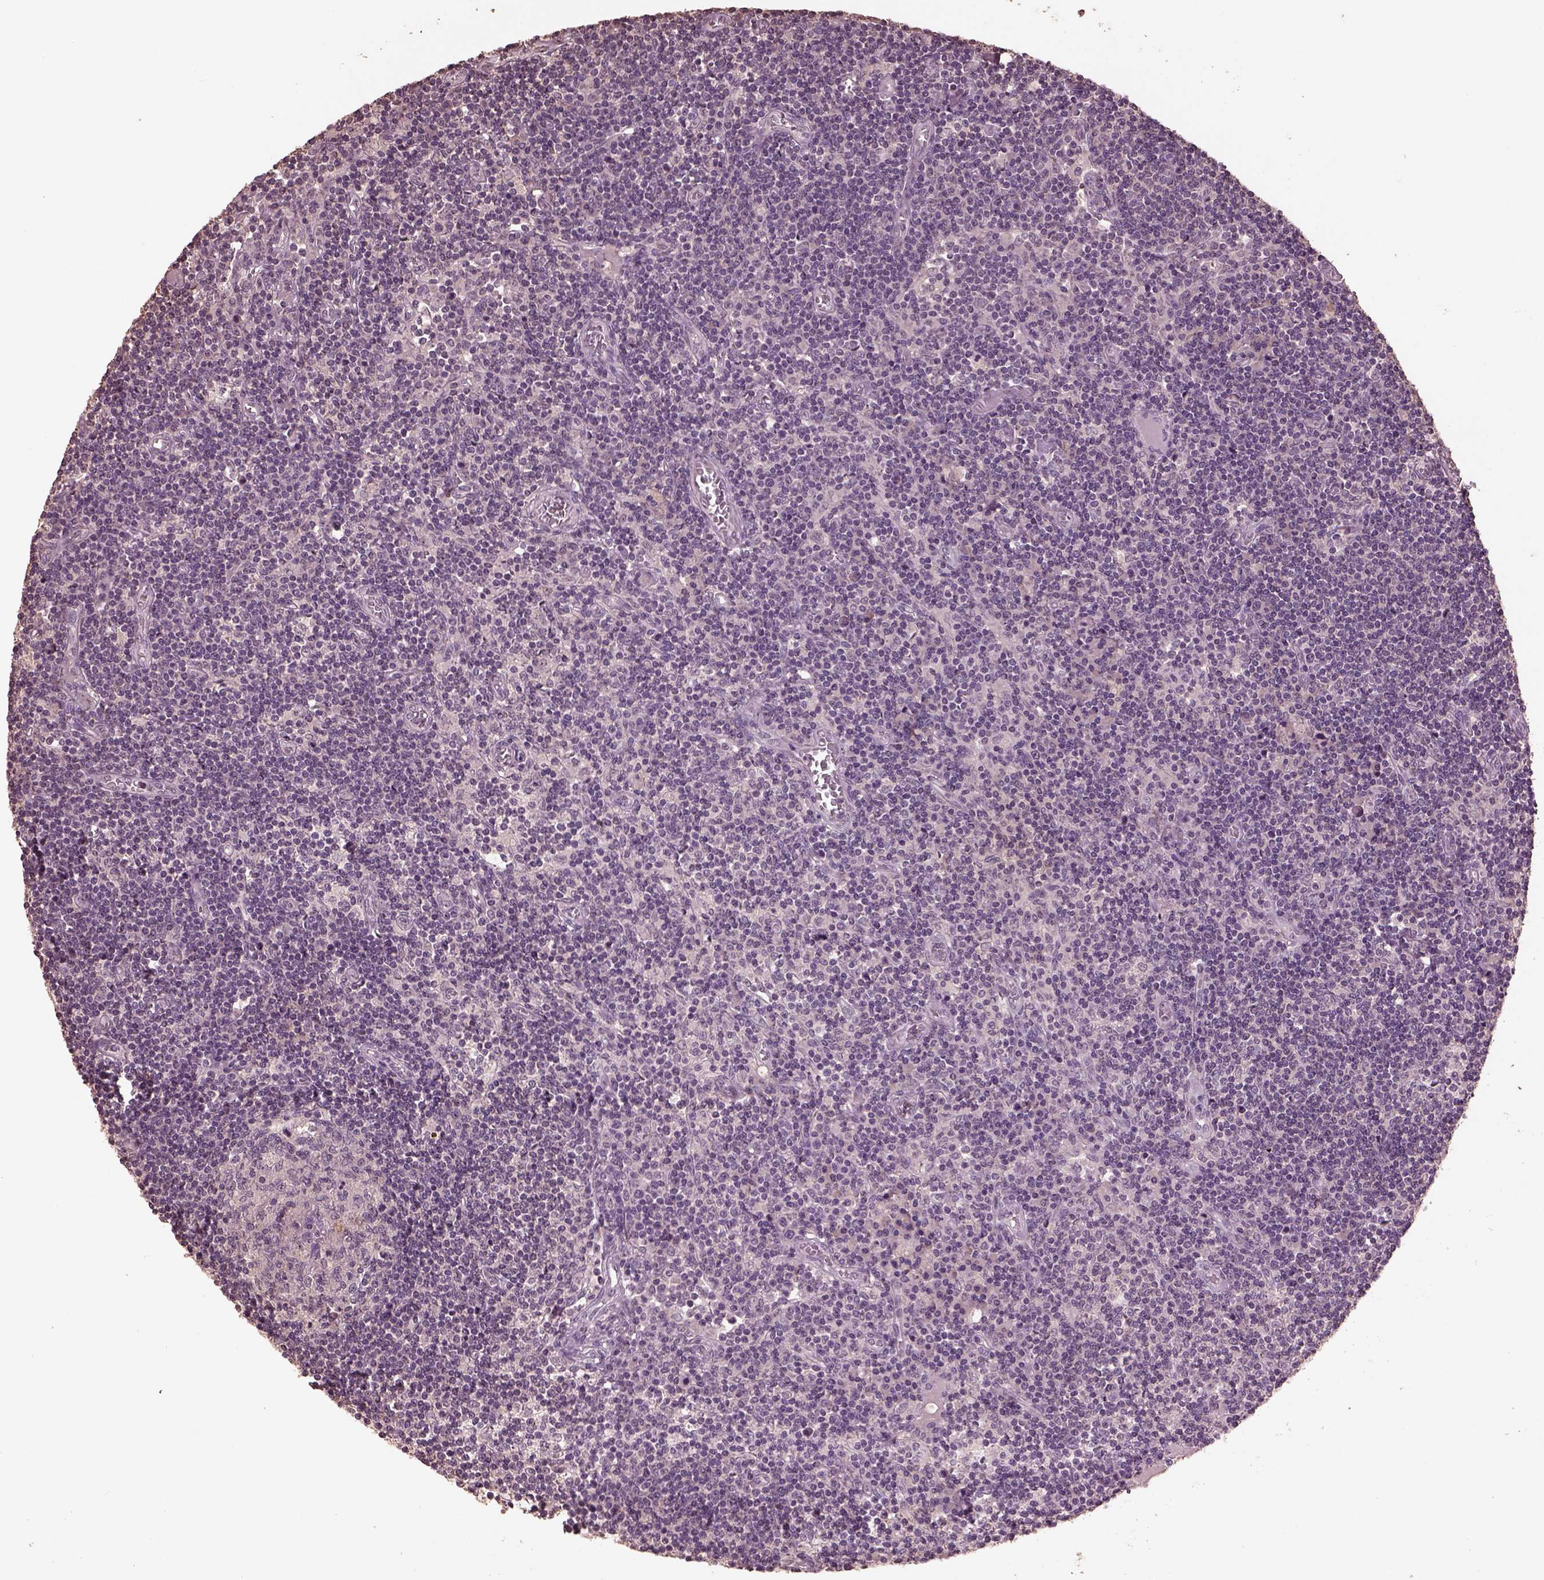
{"staining": {"intensity": "negative", "quantity": "none", "location": "none"}, "tissue": "lymph node", "cell_type": "Germinal center cells", "image_type": "normal", "snomed": [{"axis": "morphology", "description": "Normal tissue, NOS"}, {"axis": "topography", "description": "Lymph node"}], "caption": "The IHC histopathology image has no significant staining in germinal center cells of lymph node. (Stains: DAB IHC with hematoxylin counter stain, Microscopy: brightfield microscopy at high magnification).", "gene": "CPT1C", "patient": {"sex": "female", "age": 72}}